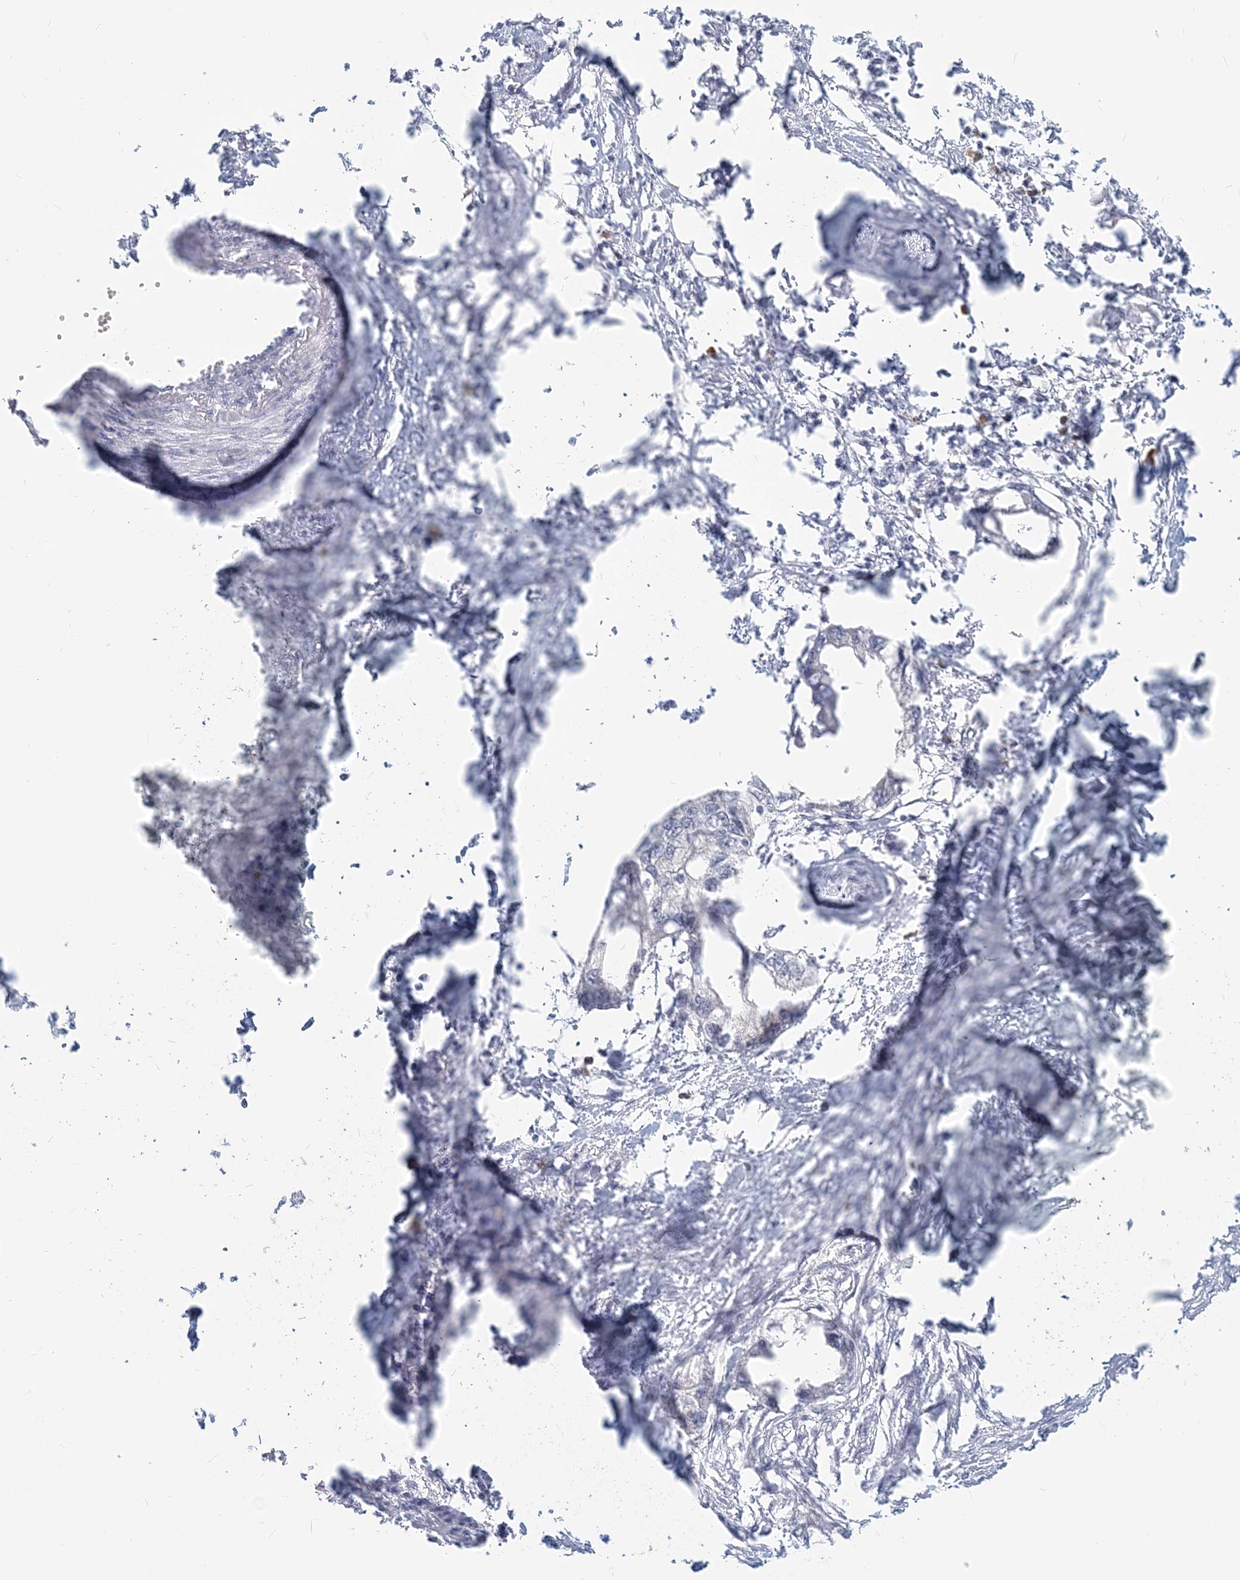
{"staining": {"intensity": "negative", "quantity": "none", "location": "none"}, "tissue": "endometrial cancer", "cell_type": "Tumor cells", "image_type": "cancer", "snomed": [{"axis": "morphology", "description": "Adenocarcinoma, NOS"}, {"axis": "morphology", "description": "Adenocarcinoma, metastatic, NOS"}, {"axis": "topography", "description": "Adipose tissue"}, {"axis": "topography", "description": "Endometrium"}], "caption": "Photomicrograph shows no protein positivity in tumor cells of endometrial adenocarcinoma tissue.", "gene": "GMPPA", "patient": {"sex": "female", "age": 67}}